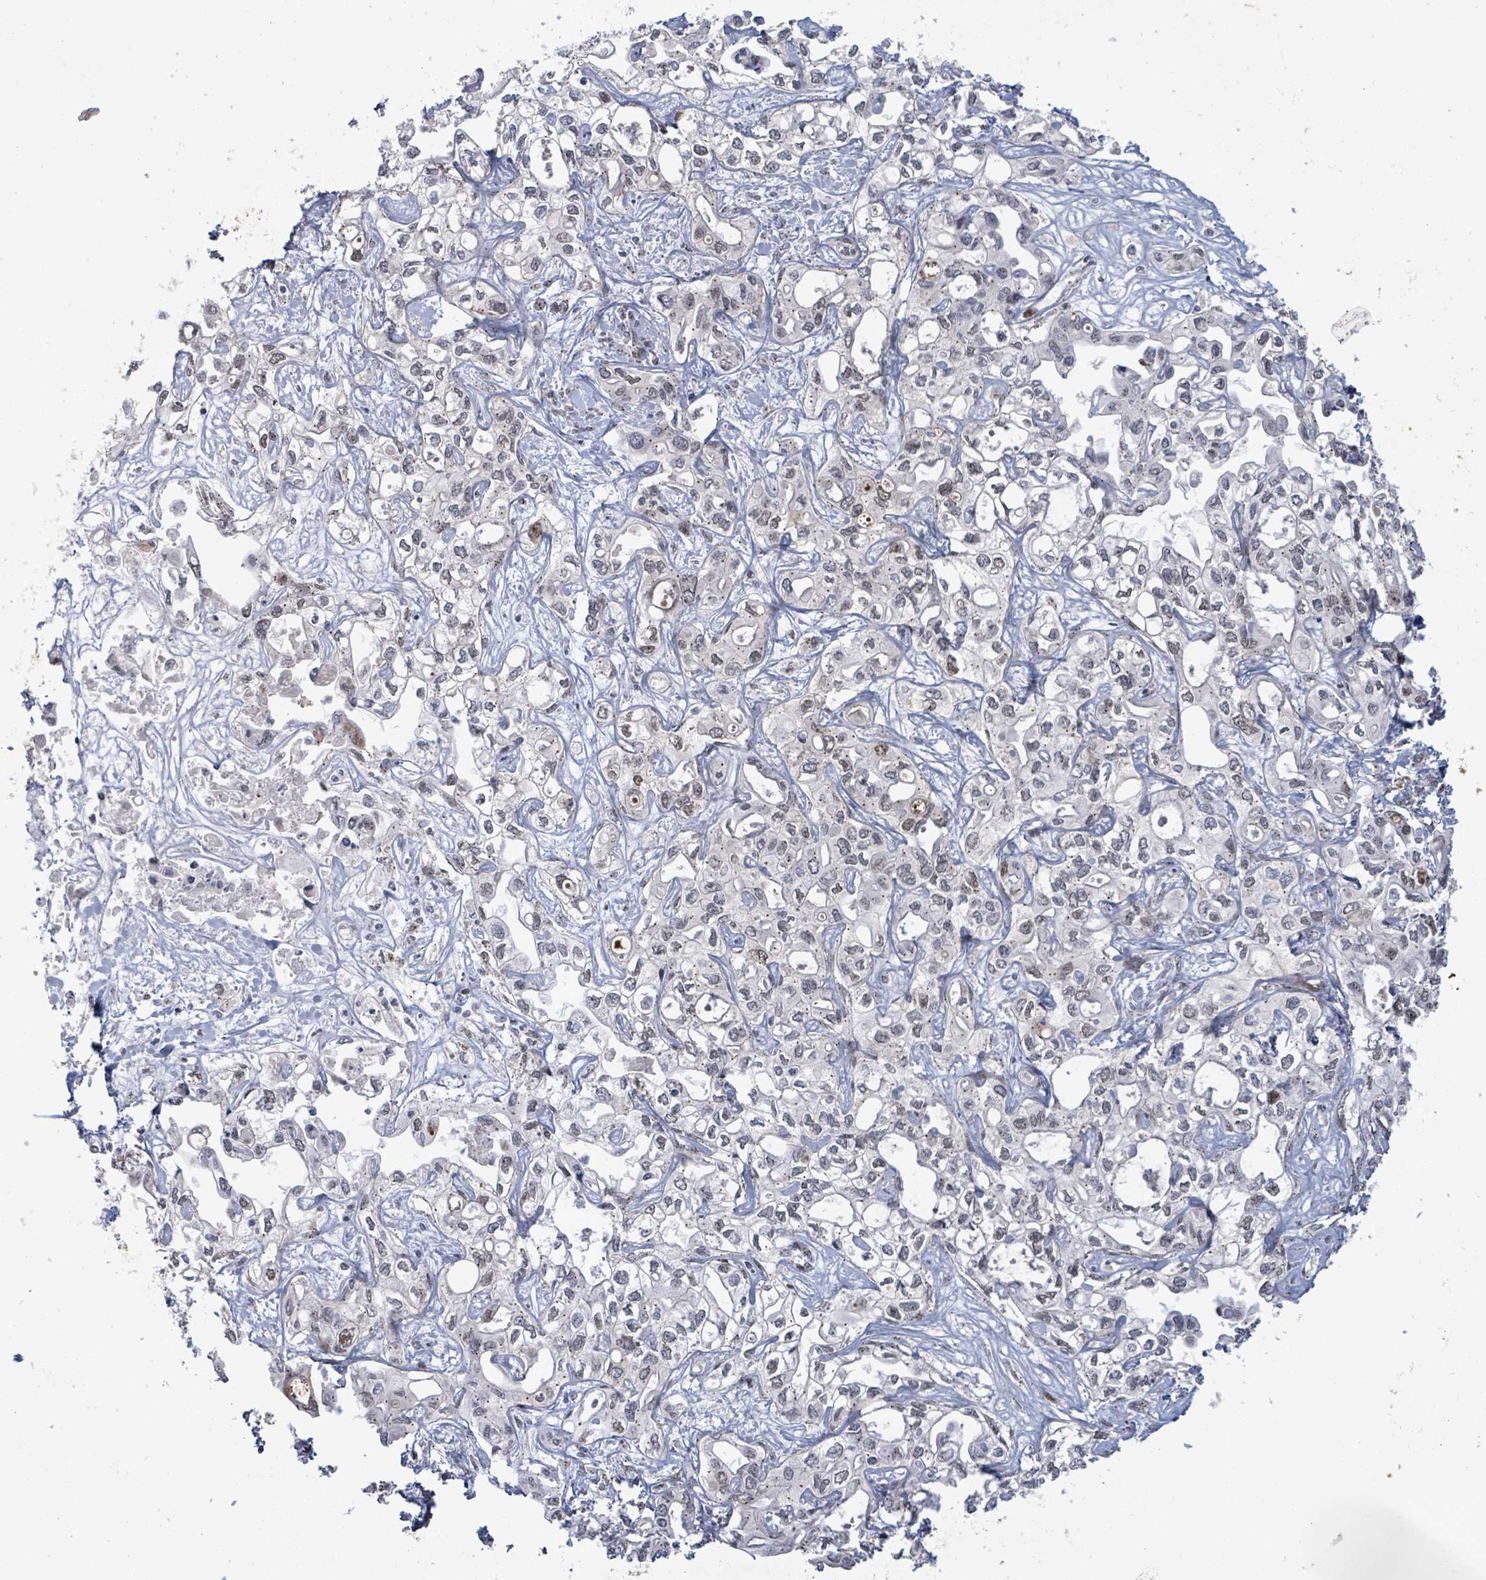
{"staining": {"intensity": "negative", "quantity": "none", "location": "none"}, "tissue": "liver cancer", "cell_type": "Tumor cells", "image_type": "cancer", "snomed": [{"axis": "morphology", "description": "Cholangiocarcinoma"}, {"axis": "topography", "description": "Liver"}], "caption": "Human cholangiocarcinoma (liver) stained for a protein using immunohistochemistry (IHC) exhibits no expression in tumor cells.", "gene": "TUSC1", "patient": {"sex": "female", "age": 64}}